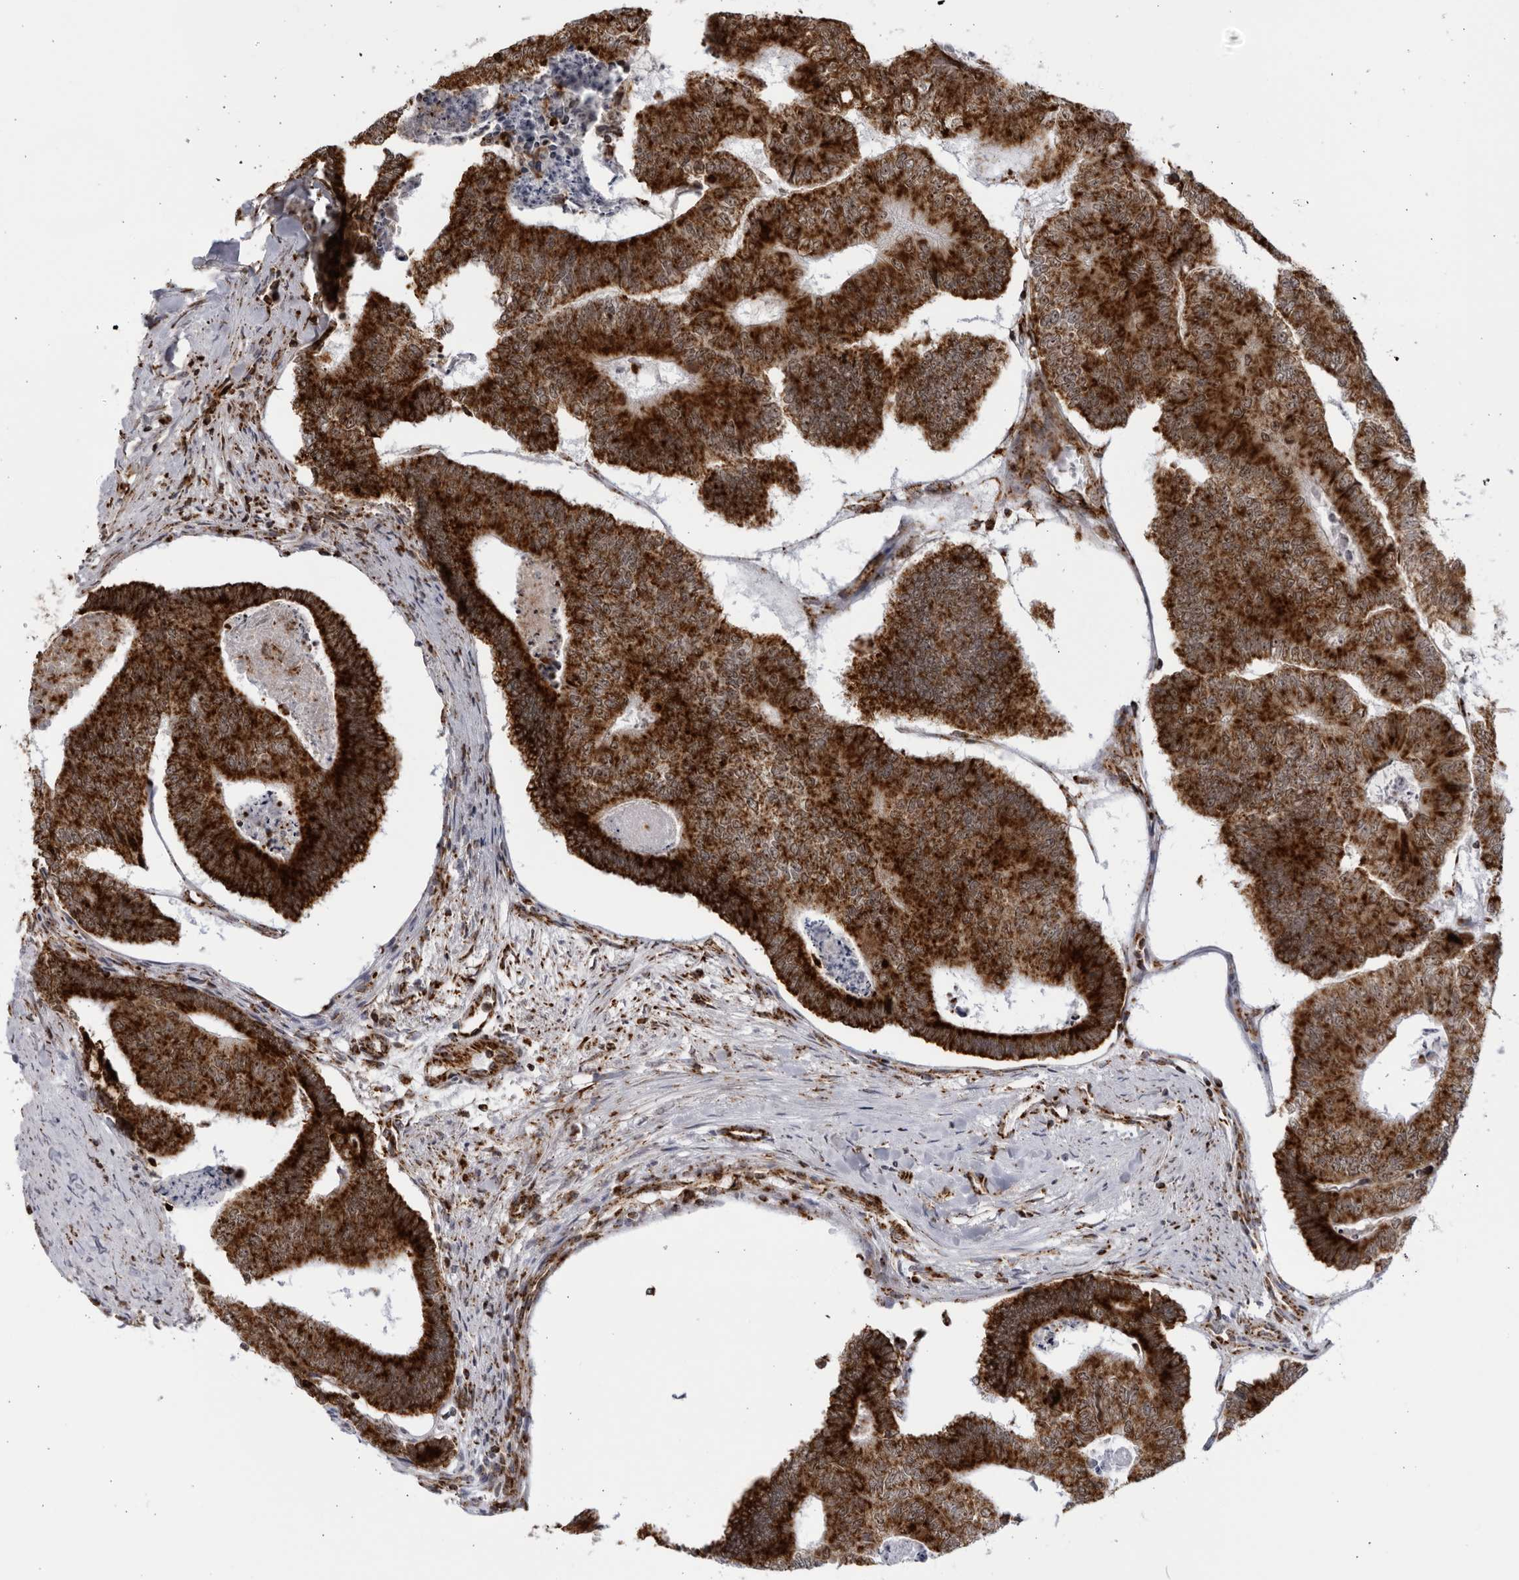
{"staining": {"intensity": "strong", "quantity": ">75%", "location": "cytoplasmic/membranous,nuclear"}, "tissue": "colorectal cancer", "cell_type": "Tumor cells", "image_type": "cancer", "snomed": [{"axis": "morphology", "description": "Adenocarcinoma, NOS"}, {"axis": "topography", "description": "Colon"}], "caption": "Tumor cells demonstrate strong cytoplasmic/membranous and nuclear expression in about >75% of cells in colorectal adenocarcinoma.", "gene": "RBM34", "patient": {"sex": "female", "age": 67}}